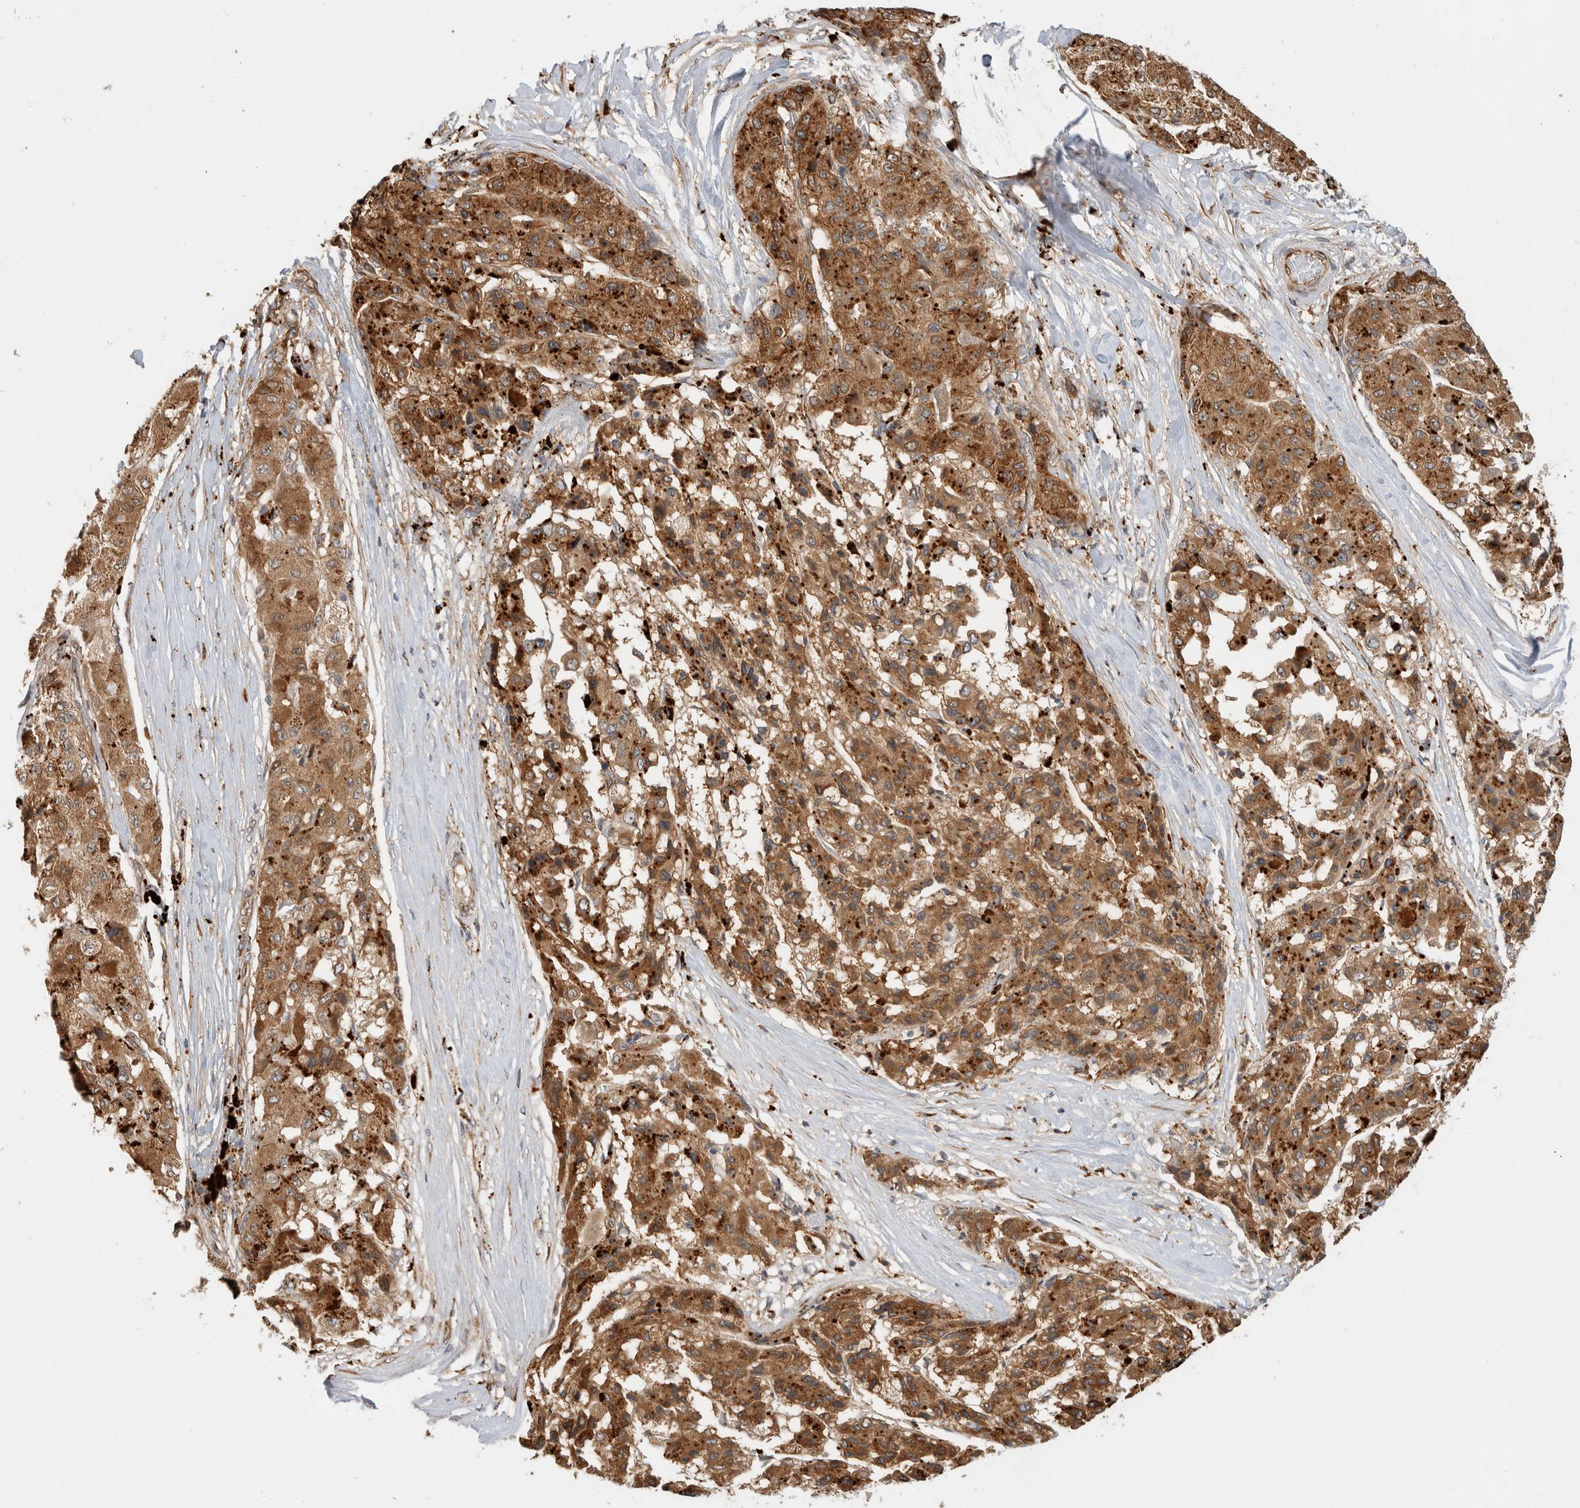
{"staining": {"intensity": "moderate", "quantity": ">75%", "location": "cytoplasmic/membranous"}, "tissue": "liver cancer", "cell_type": "Tumor cells", "image_type": "cancer", "snomed": [{"axis": "morphology", "description": "Carcinoma, Hepatocellular, NOS"}, {"axis": "topography", "description": "Liver"}], "caption": "High-power microscopy captured an immunohistochemistry (IHC) micrograph of liver cancer, revealing moderate cytoplasmic/membranous staining in approximately >75% of tumor cells. (Stains: DAB in brown, nuclei in blue, Microscopy: brightfield microscopy at high magnification).", "gene": "ACTL9", "patient": {"sex": "male", "age": 80}}